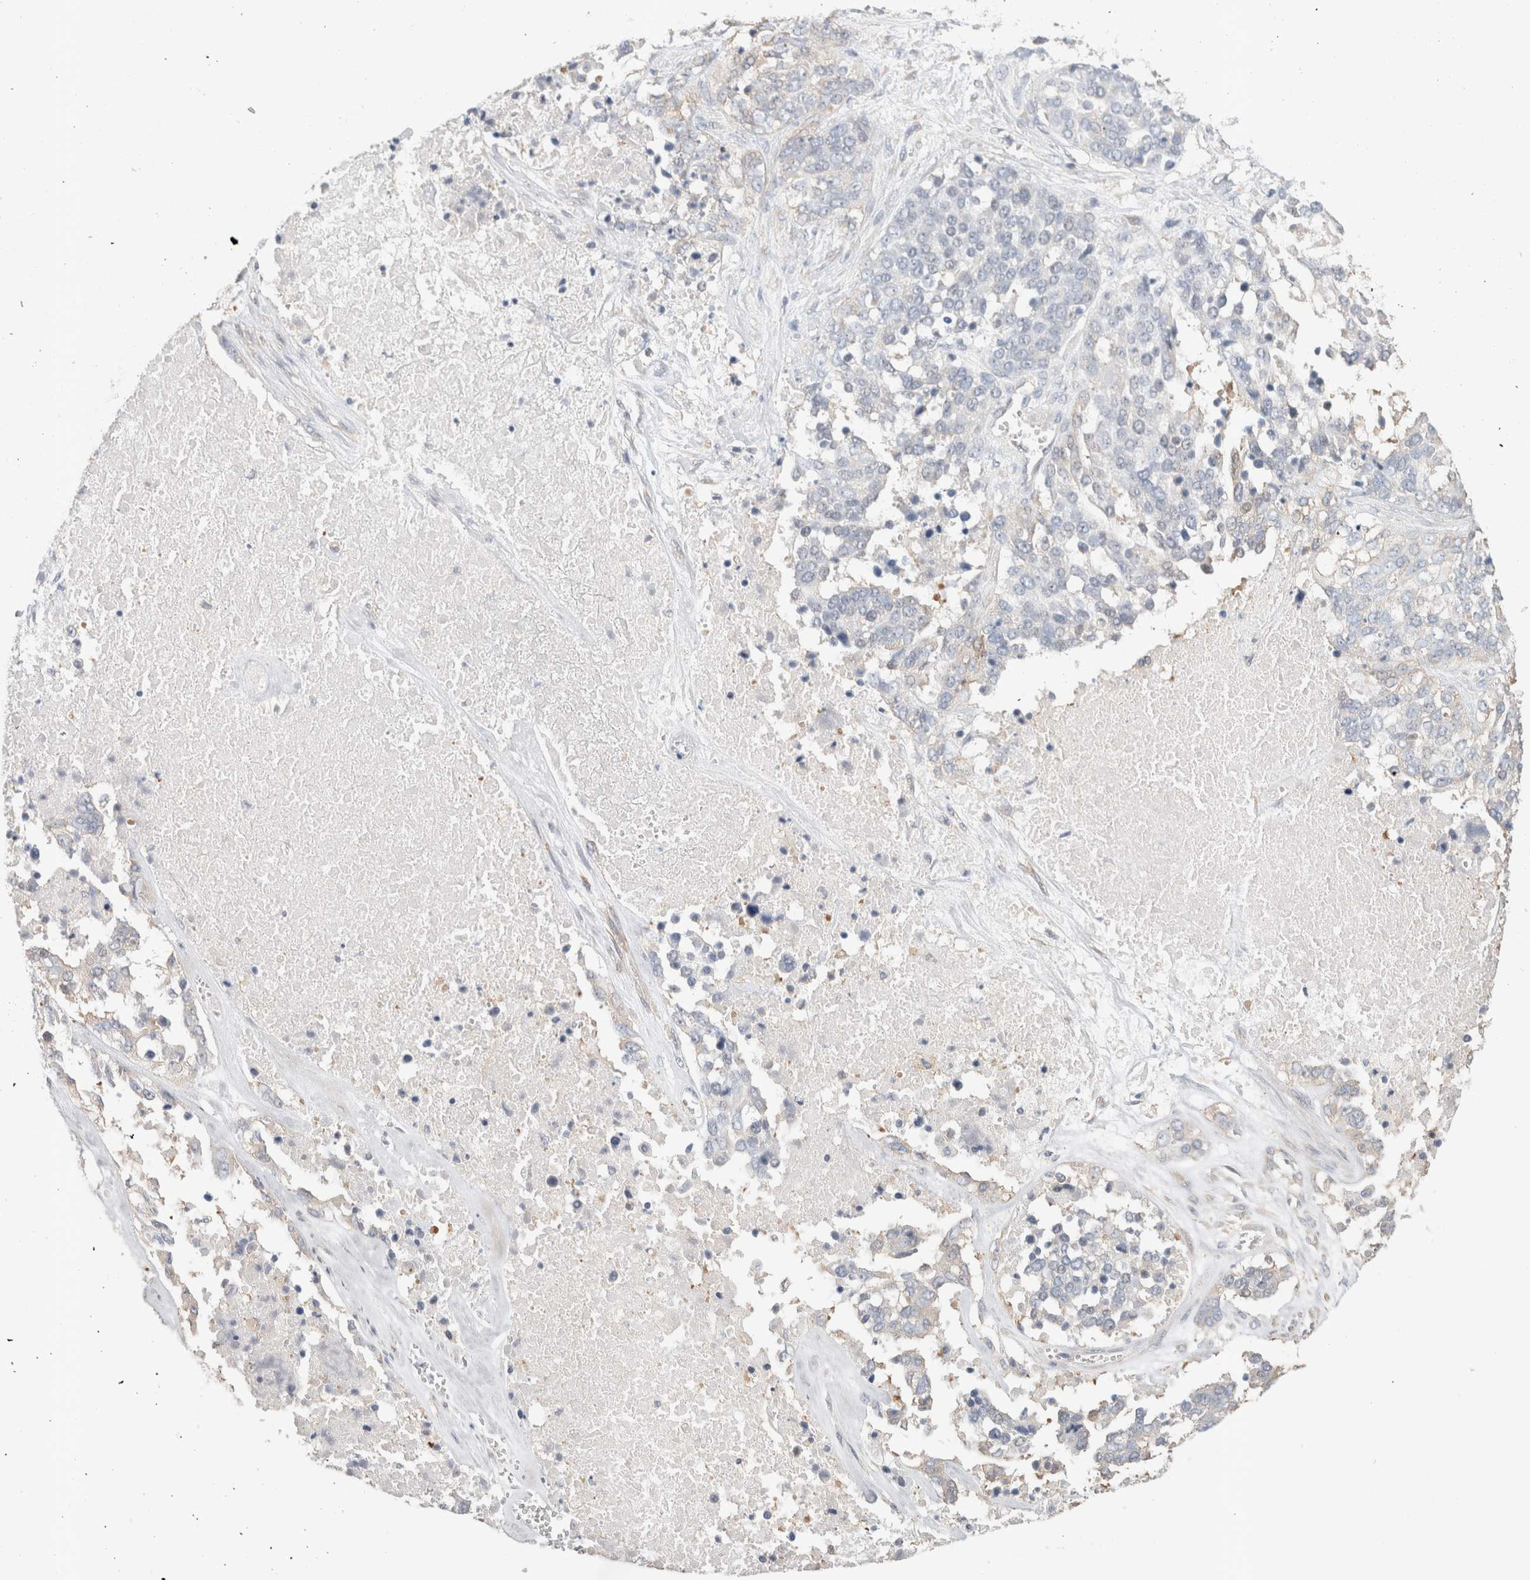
{"staining": {"intensity": "negative", "quantity": "none", "location": "none"}, "tissue": "ovarian cancer", "cell_type": "Tumor cells", "image_type": "cancer", "snomed": [{"axis": "morphology", "description": "Cystadenocarcinoma, serous, NOS"}, {"axis": "topography", "description": "Ovary"}], "caption": "A high-resolution image shows immunohistochemistry staining of ovarian cancer (serous cystadenocarcinoma), which shows no significant expression in tumor cells.", "gene": "CAPN2", "patient": {"sex": "female", "age": 44}}